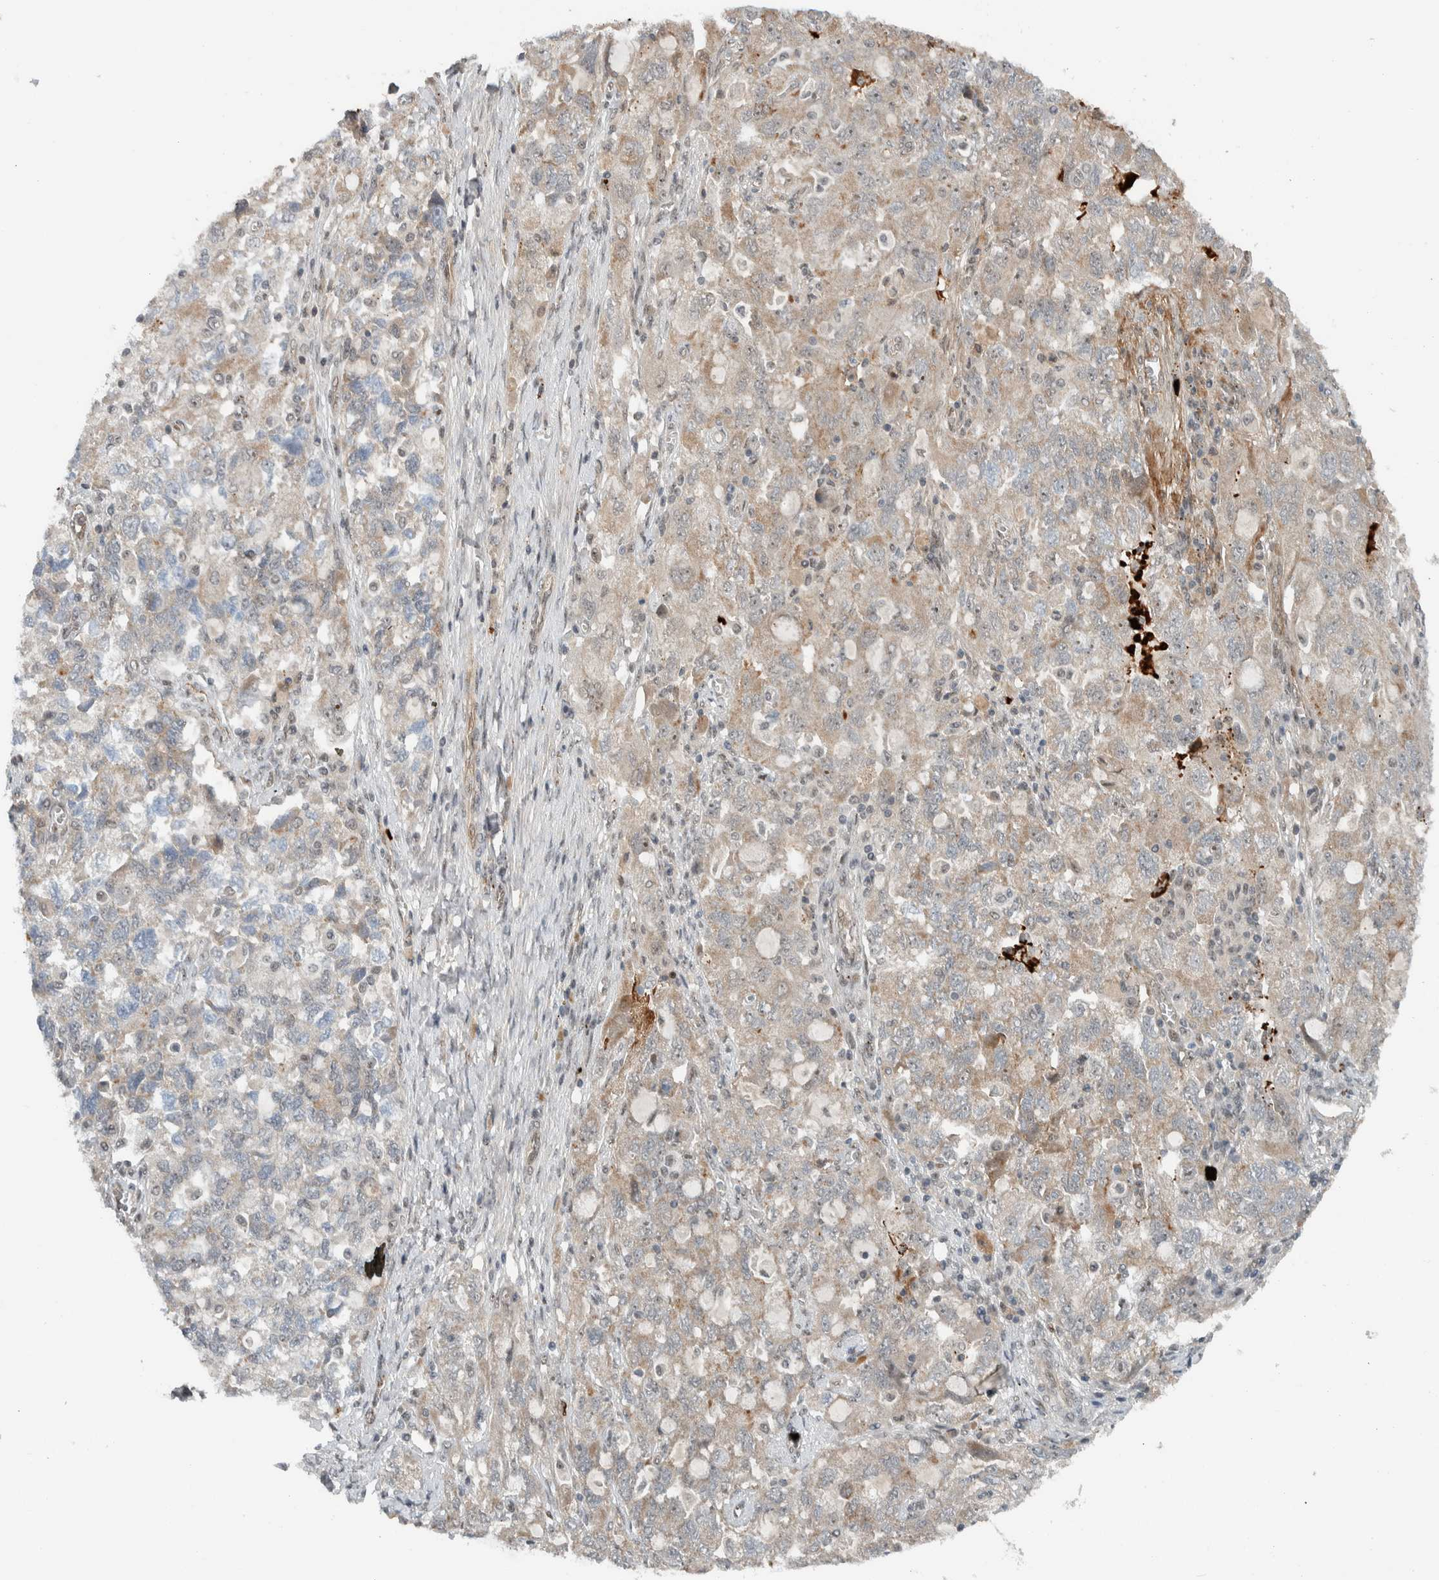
{"staining": {"intensity": "weak", "quantity": ">75%", "location": "cytoplasmic/membranous"}, "tissue": "ovarian cancer", "cell_type": "Tumor cells", "image_type": "cancer", "snomed": [{"axis": "morphology", "description": "Carcinoma, NOS"}, {"axis": "morphology", "description": "Cystadenocarcinoma, serous, NOS"}, {"axis": "topography", "description": "Ovary"}], "caption": "Protein staining of ovarian cancer tissue reveals weak cytoplasmic/membranous expression in approximately >75% of tumor cells.", "gene": "ZFP91", "patient": {"sex": "female", "age": 69}}